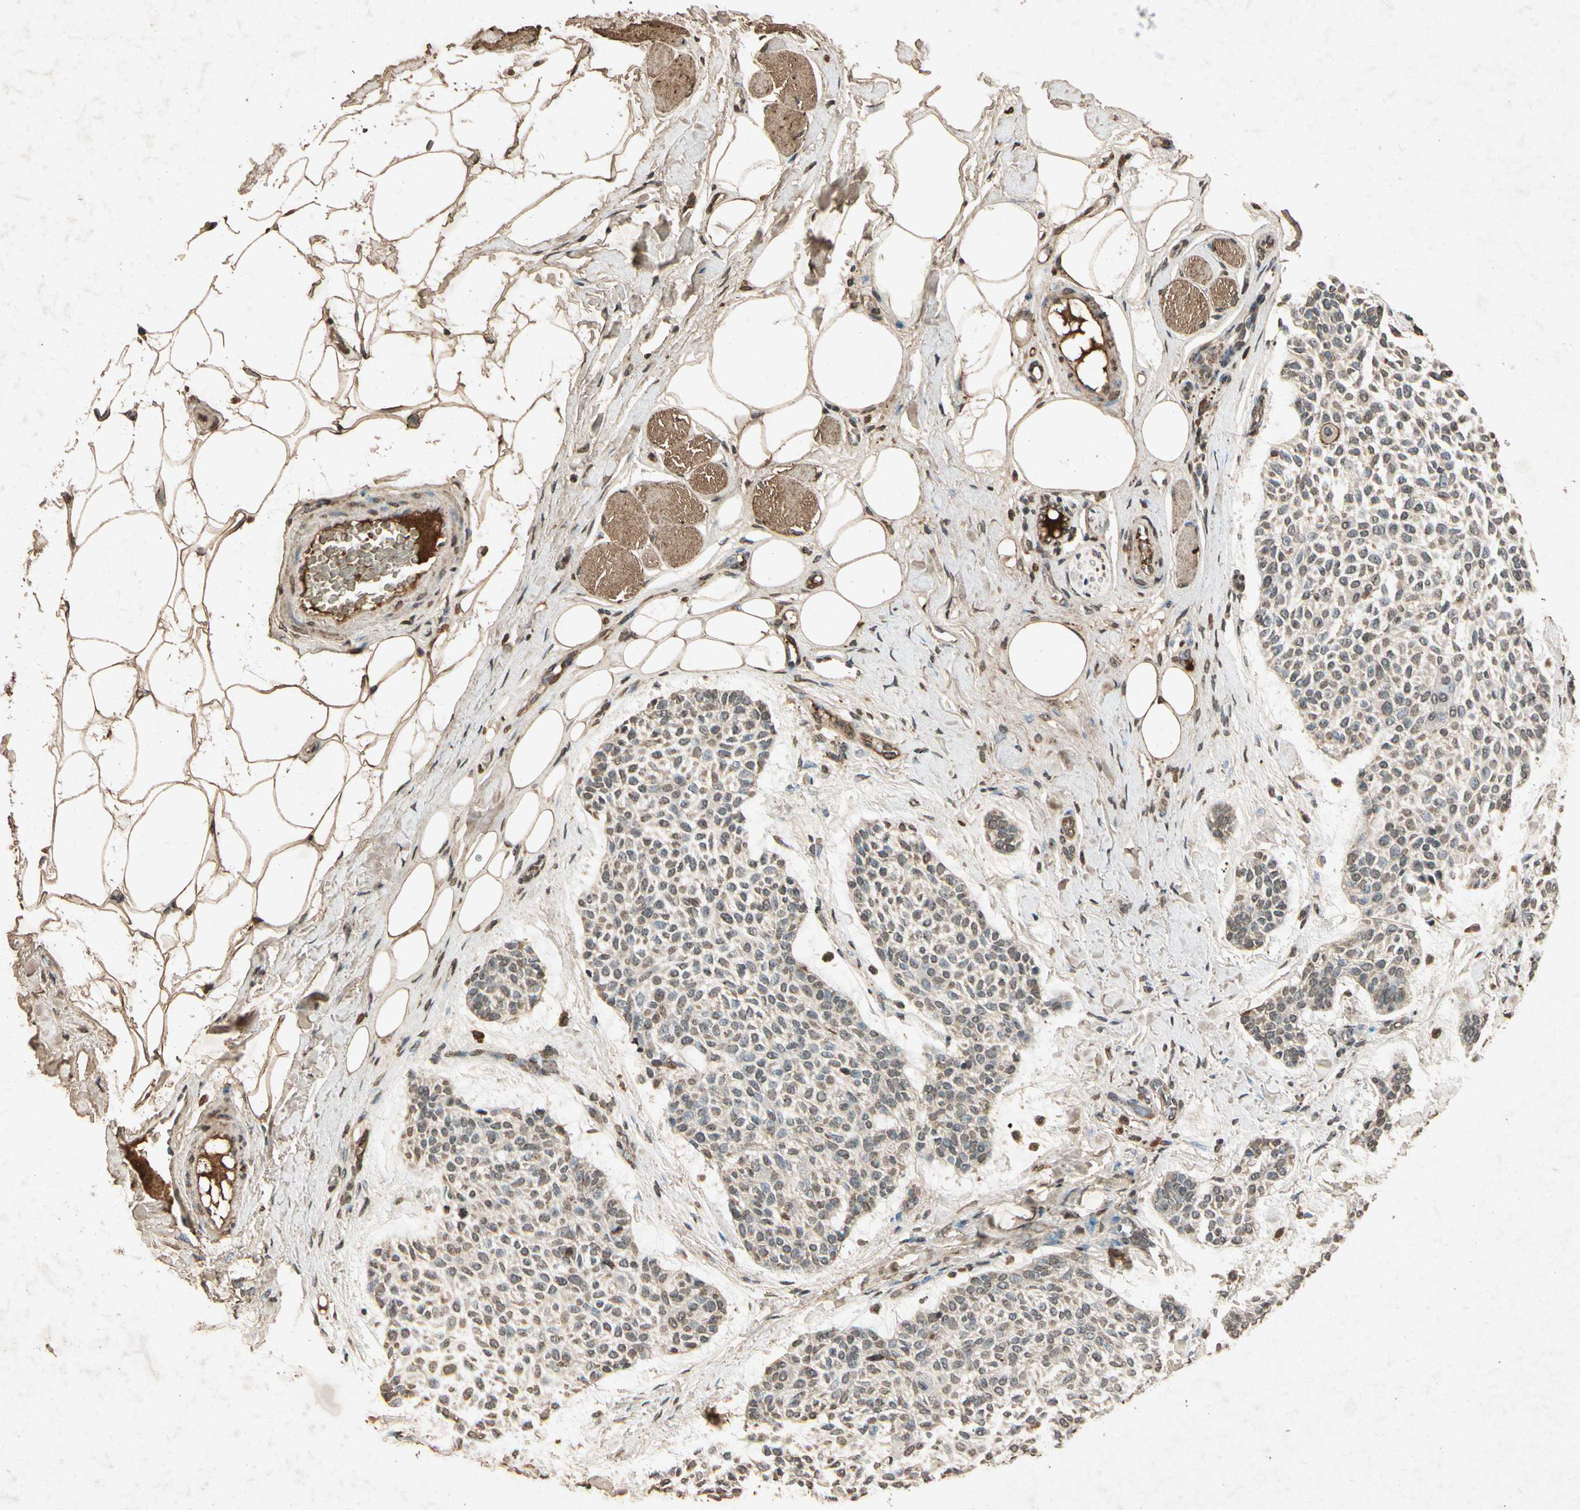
{"staining": {"intensity": "weak", "quantity": "25%-75%", "location": "cytoplasmic/membranous"}, "tissue": "skin cancer", "cell_type": "Tumor cells", "image_type": "cancer", "snomed": [{"axis": "morphology", "description": "Normal tissue, NOS"}, {"axis": "morphology", "description": "Basal cell carcinoma"}, {"axis": "topography", "description": "Skin"}], "caption": "The micrograph shows immunohistochemical staining of skin cancer. There is weak cytoplasmic/membranous positivity is seen in approximately 25%-75% of tumor cells.", "gene": "GC", "patient": {"sex": "female", "age": 70}}